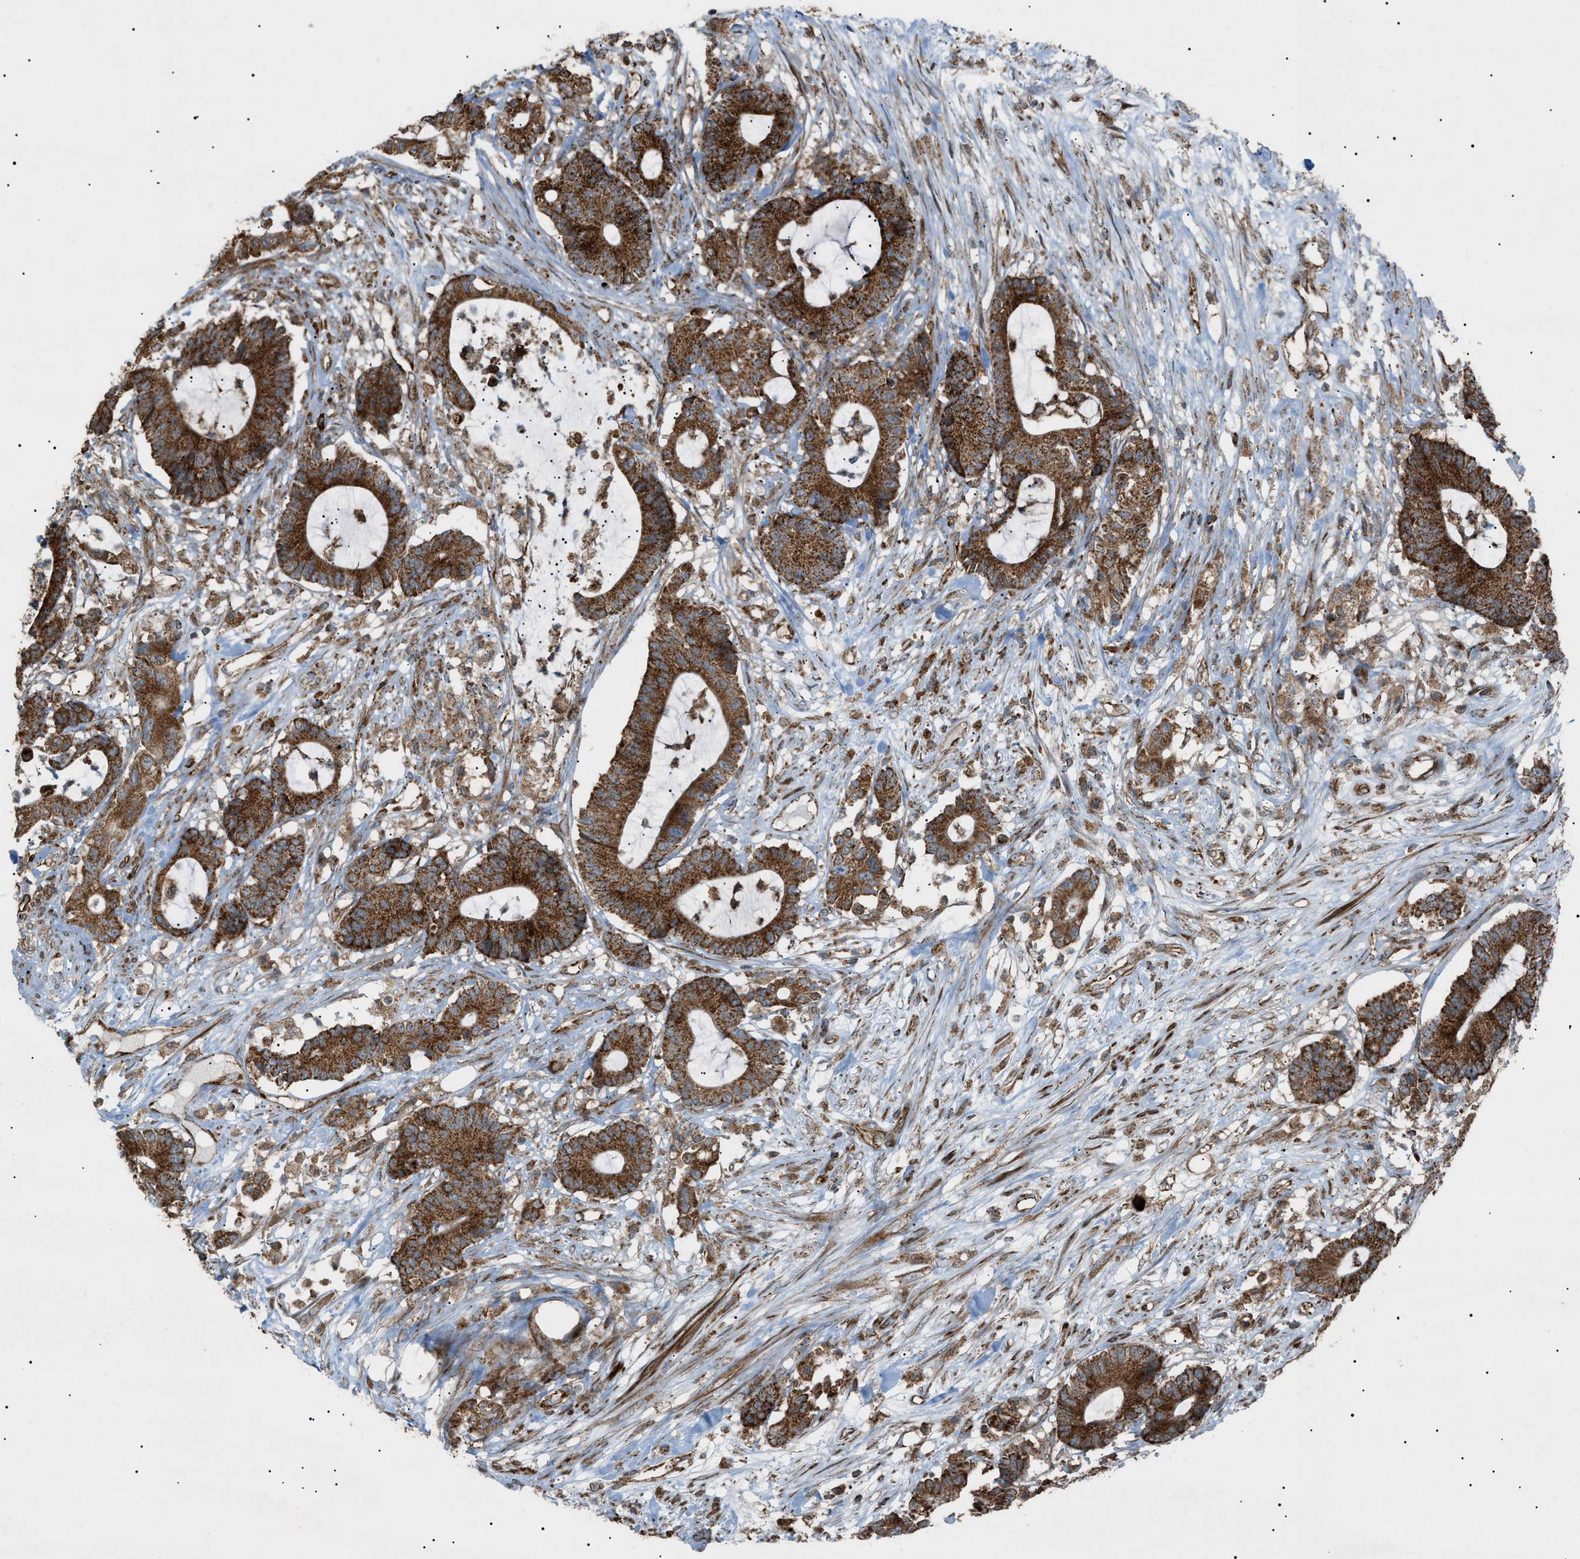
{"staining": {"intensity": "strong", "quantity": ">75%", "location": "cytoplasmic/membranous"}, "tissue": "colorectal cancer", "cell_type": "Tumor cells", "image_type": "cancer", "snomed": [{"axis": "morphology", "description": "Adenocarcinoma, NOS"}, {"axis": "topography", "description": "Colon"}], "caption": "This image displays immunohistochemistry (IHC) staining of human colorectal adenocarcinoma, with high strong cytoplasmic/membranous staining in about >75% of tumor cells.", "gene": "C1GALT1C1", "patient": {"sex": "female", "age": 84}}